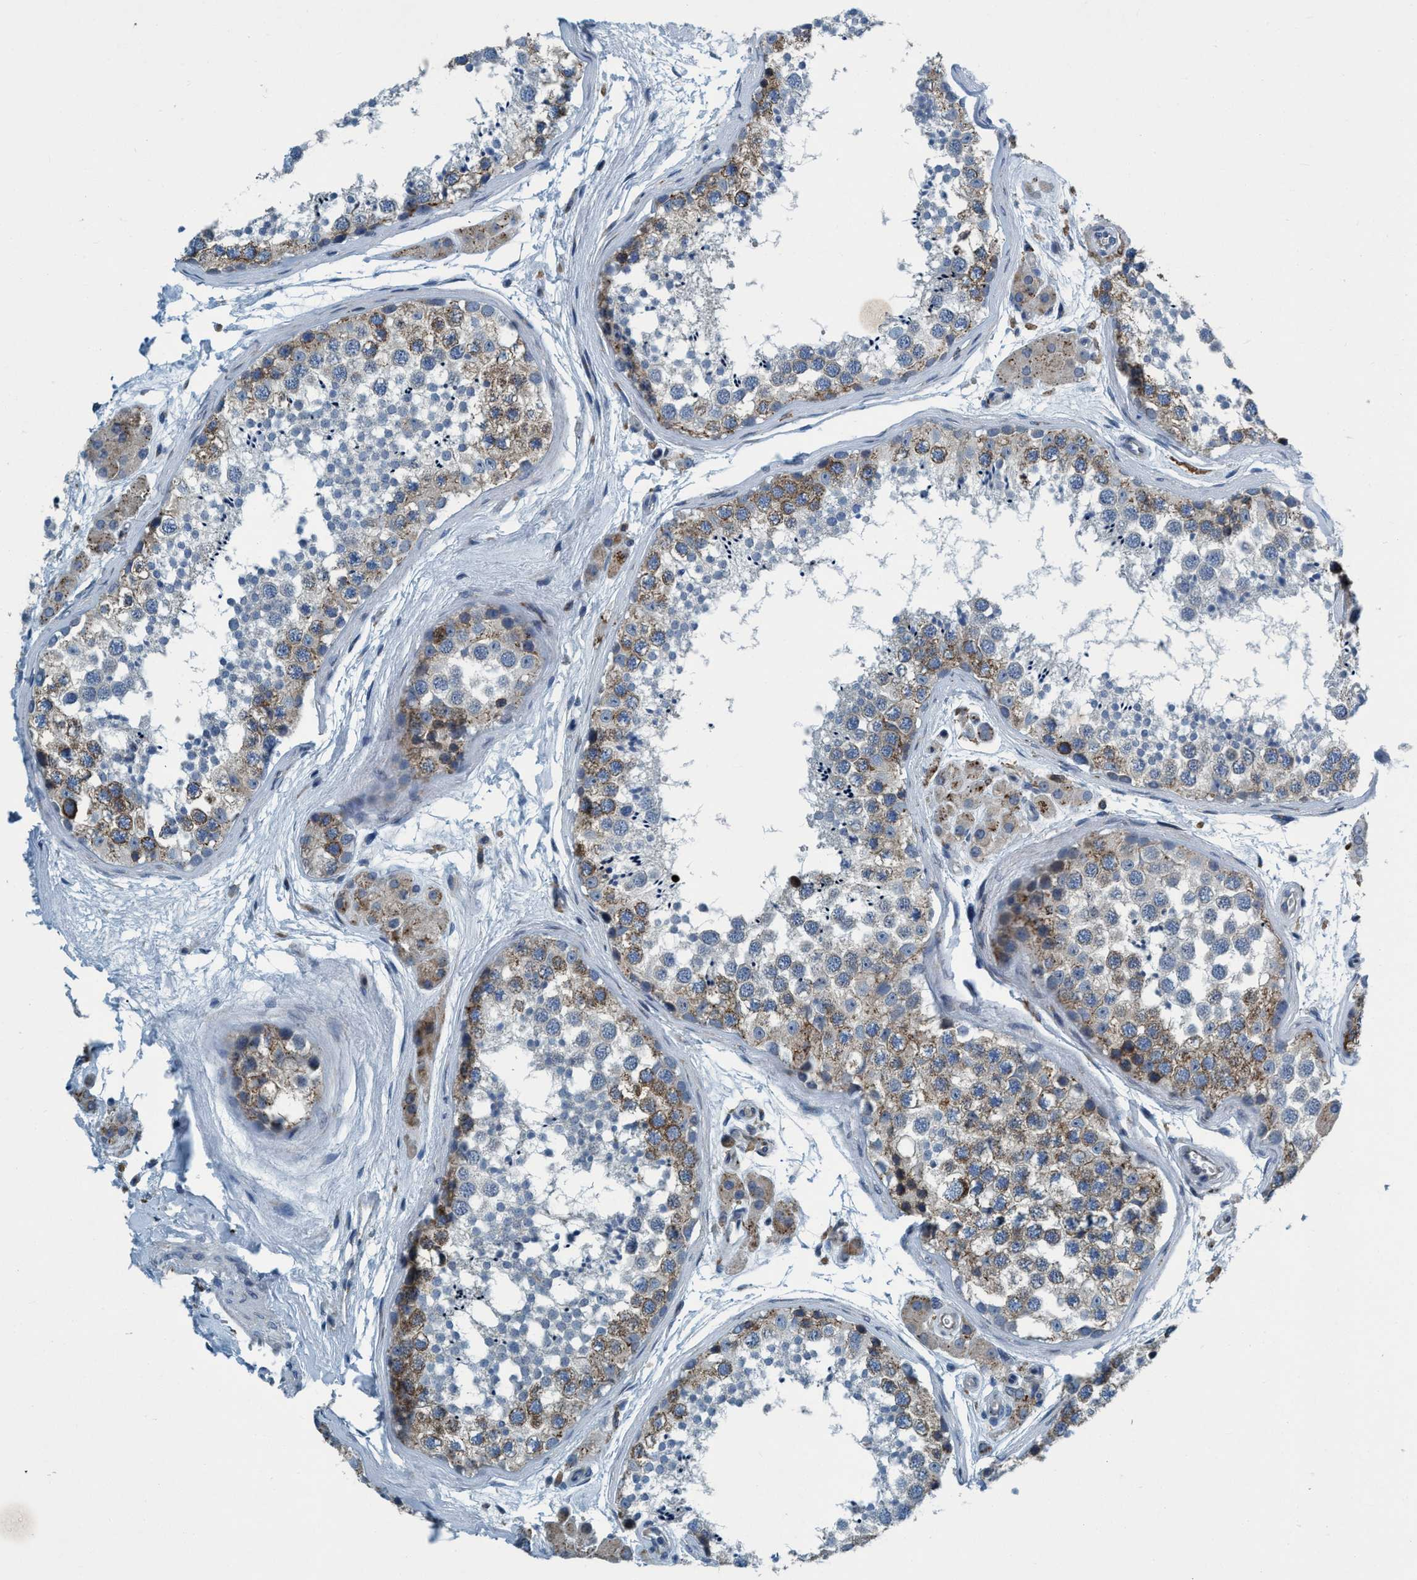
{"staining": {"intensity": "moderate", "quantity": "<25%", "location": "cytoplasmic/membranous"}, "tissue": "testis", "cell_type": "Cells in seminiferous ducts", "image_type": "normal", "snomed": [{"axis": "morphology", "description": "Normal tissue, NOS"}, {"axis": "topography", "description": "Testis"}], "caption": "Immunohistochemistry (DAB) staining of normal testis demonstrates moderate cytoplasmic/membranous protein staining in approximately <25% of cells in seminiferous ducts. (IHC, brightfield microscopy, high magnification).", "gene": "ARMC9", "patient": {"sex": "male", "age": 56}}